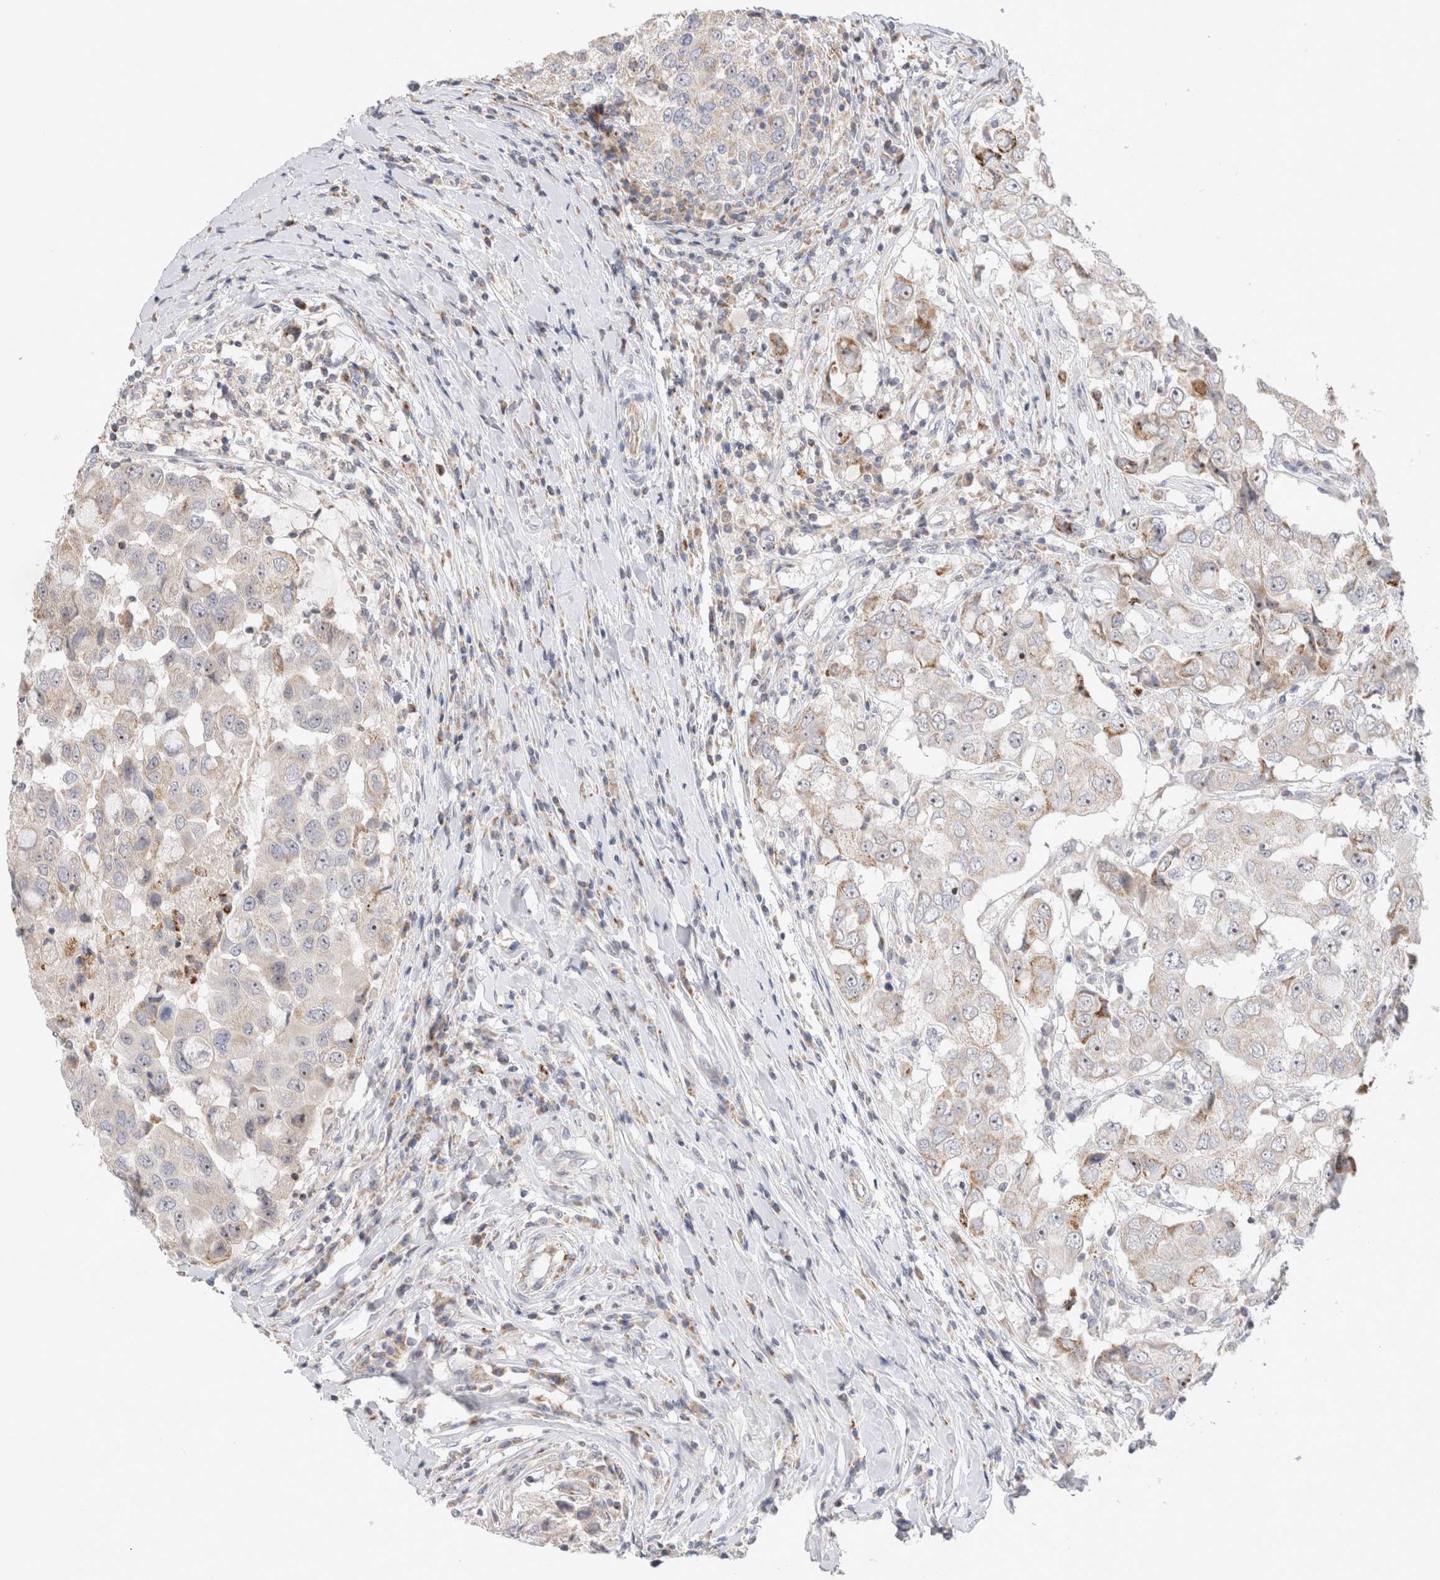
{"staining": {"intensity": "weak", "quantity": "25%-75%", "location": "cytoplasmic/membranous,nuclear"}, "tissue": "breast cancer", "cell_type": "Tumor cells", "image_type": "cancer", "snomed": [{"axis": "morphology", "description": "Duct carcinoma"}, {"axis": "topography", "description": "Breast"}], "caption": "Infiltrating ductal carcinoma (breast) stained with immunohistochemistry (IHC) demonstrates weak cytoplasmic/membranous and nuclear staining in approximately 25%-75% of tumor cells. The staining was performed using DAB, with brown indicating positive protein expression. Nuclei are stained blue with hematoxylin.", "gene": "CHADL", "patient": {"sex": "female", "age": 27}}